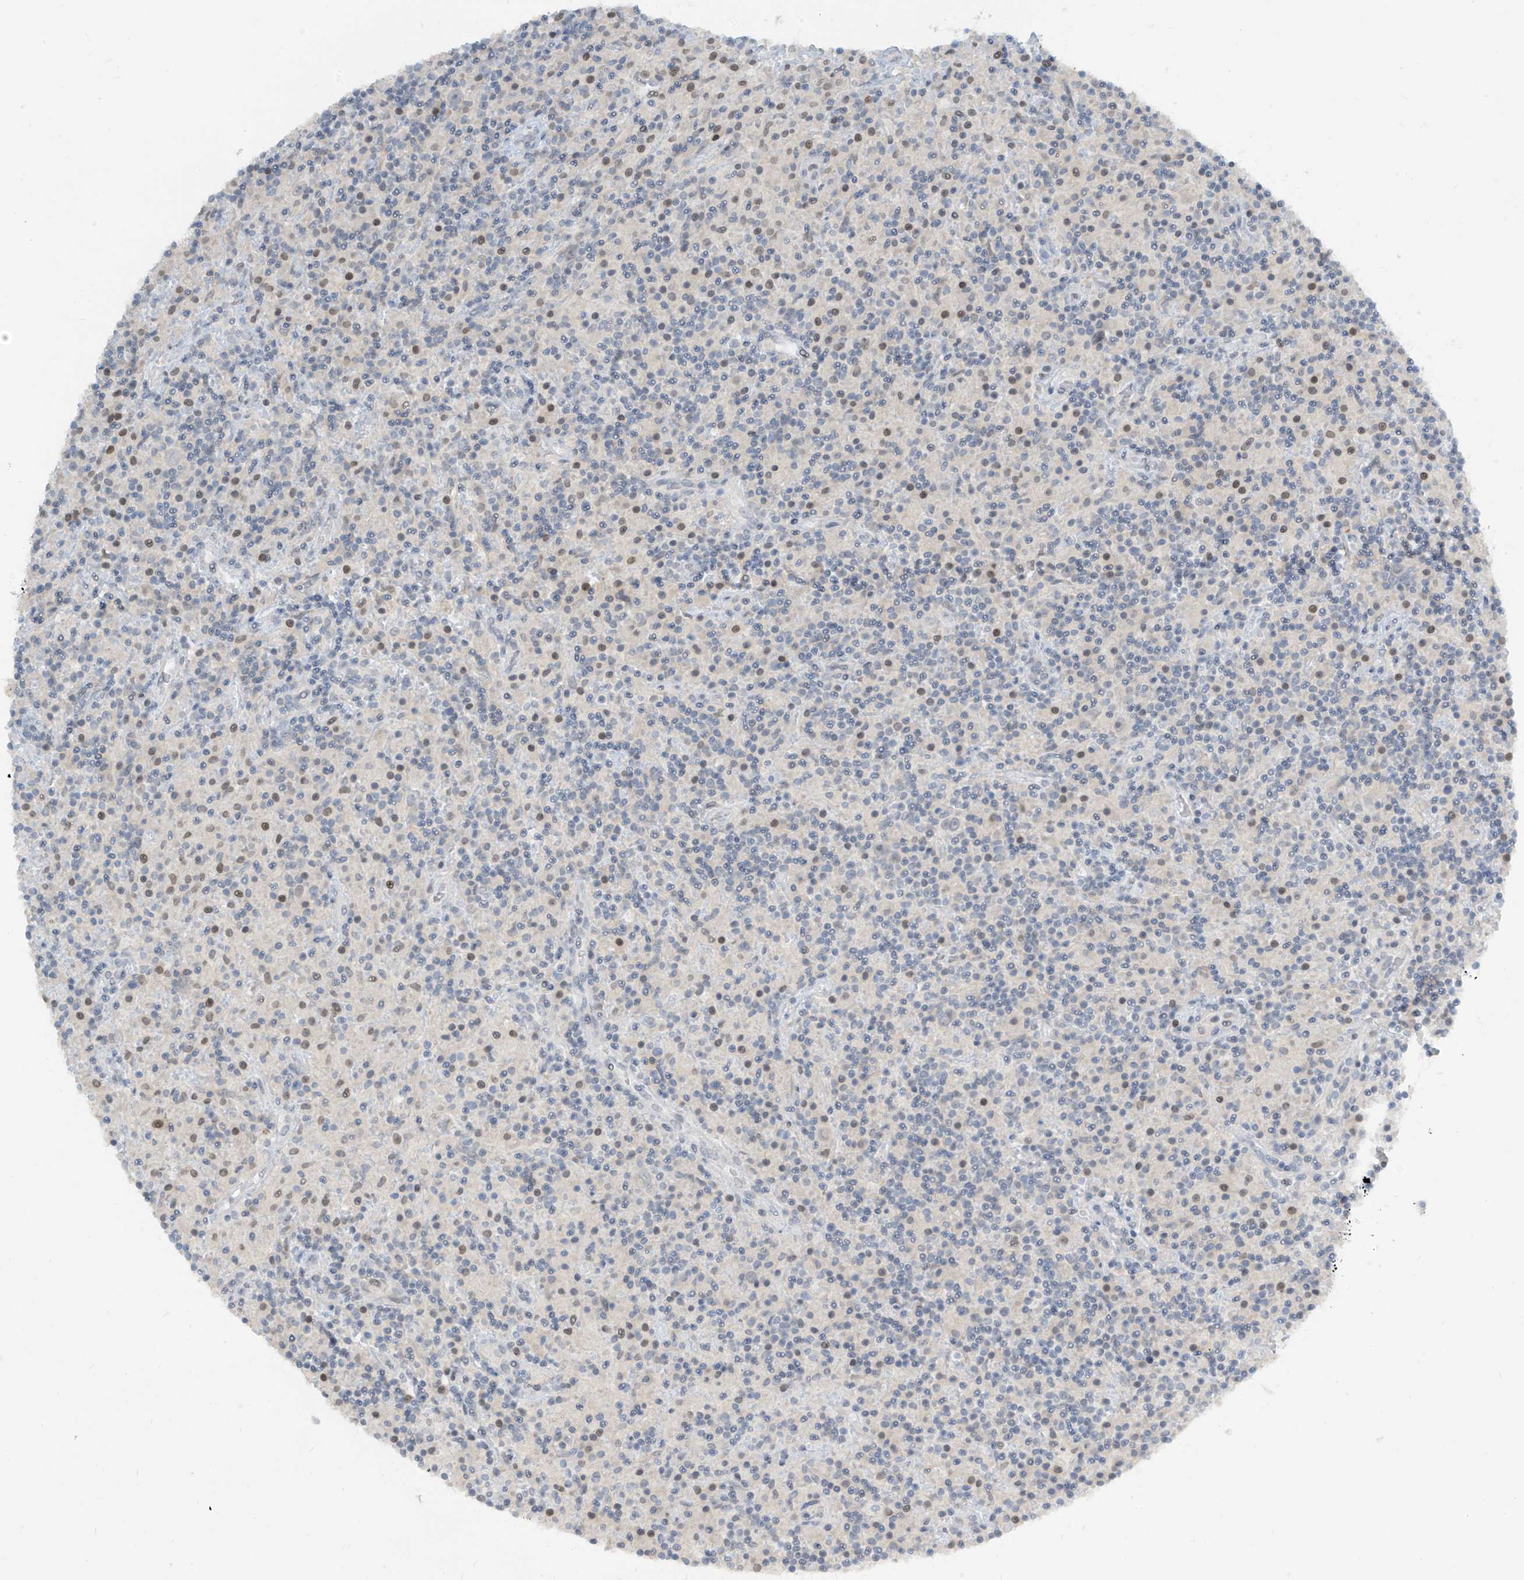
{"staining": {"intensity": "negative", "quantity": "none", "location": "none"}, "tissue": "lymphoma", "cell_type": "Tumor cells", "image_type": "cancer", "snomed": [{"axis": "morphology", "description": "Hodgkin's disease, NOS"}, {"axis": "topography", "description": "Lymph node"}], "caption": "Lymphoma was stained to show a protein in brown. There is no significant expression in tumor cells. (DAB (3,3'-diaminobenzidine) IHC with hematoxylin counter stain).", "gene": "METAP1D", "patient": {"sex": "male", "age": 70}}